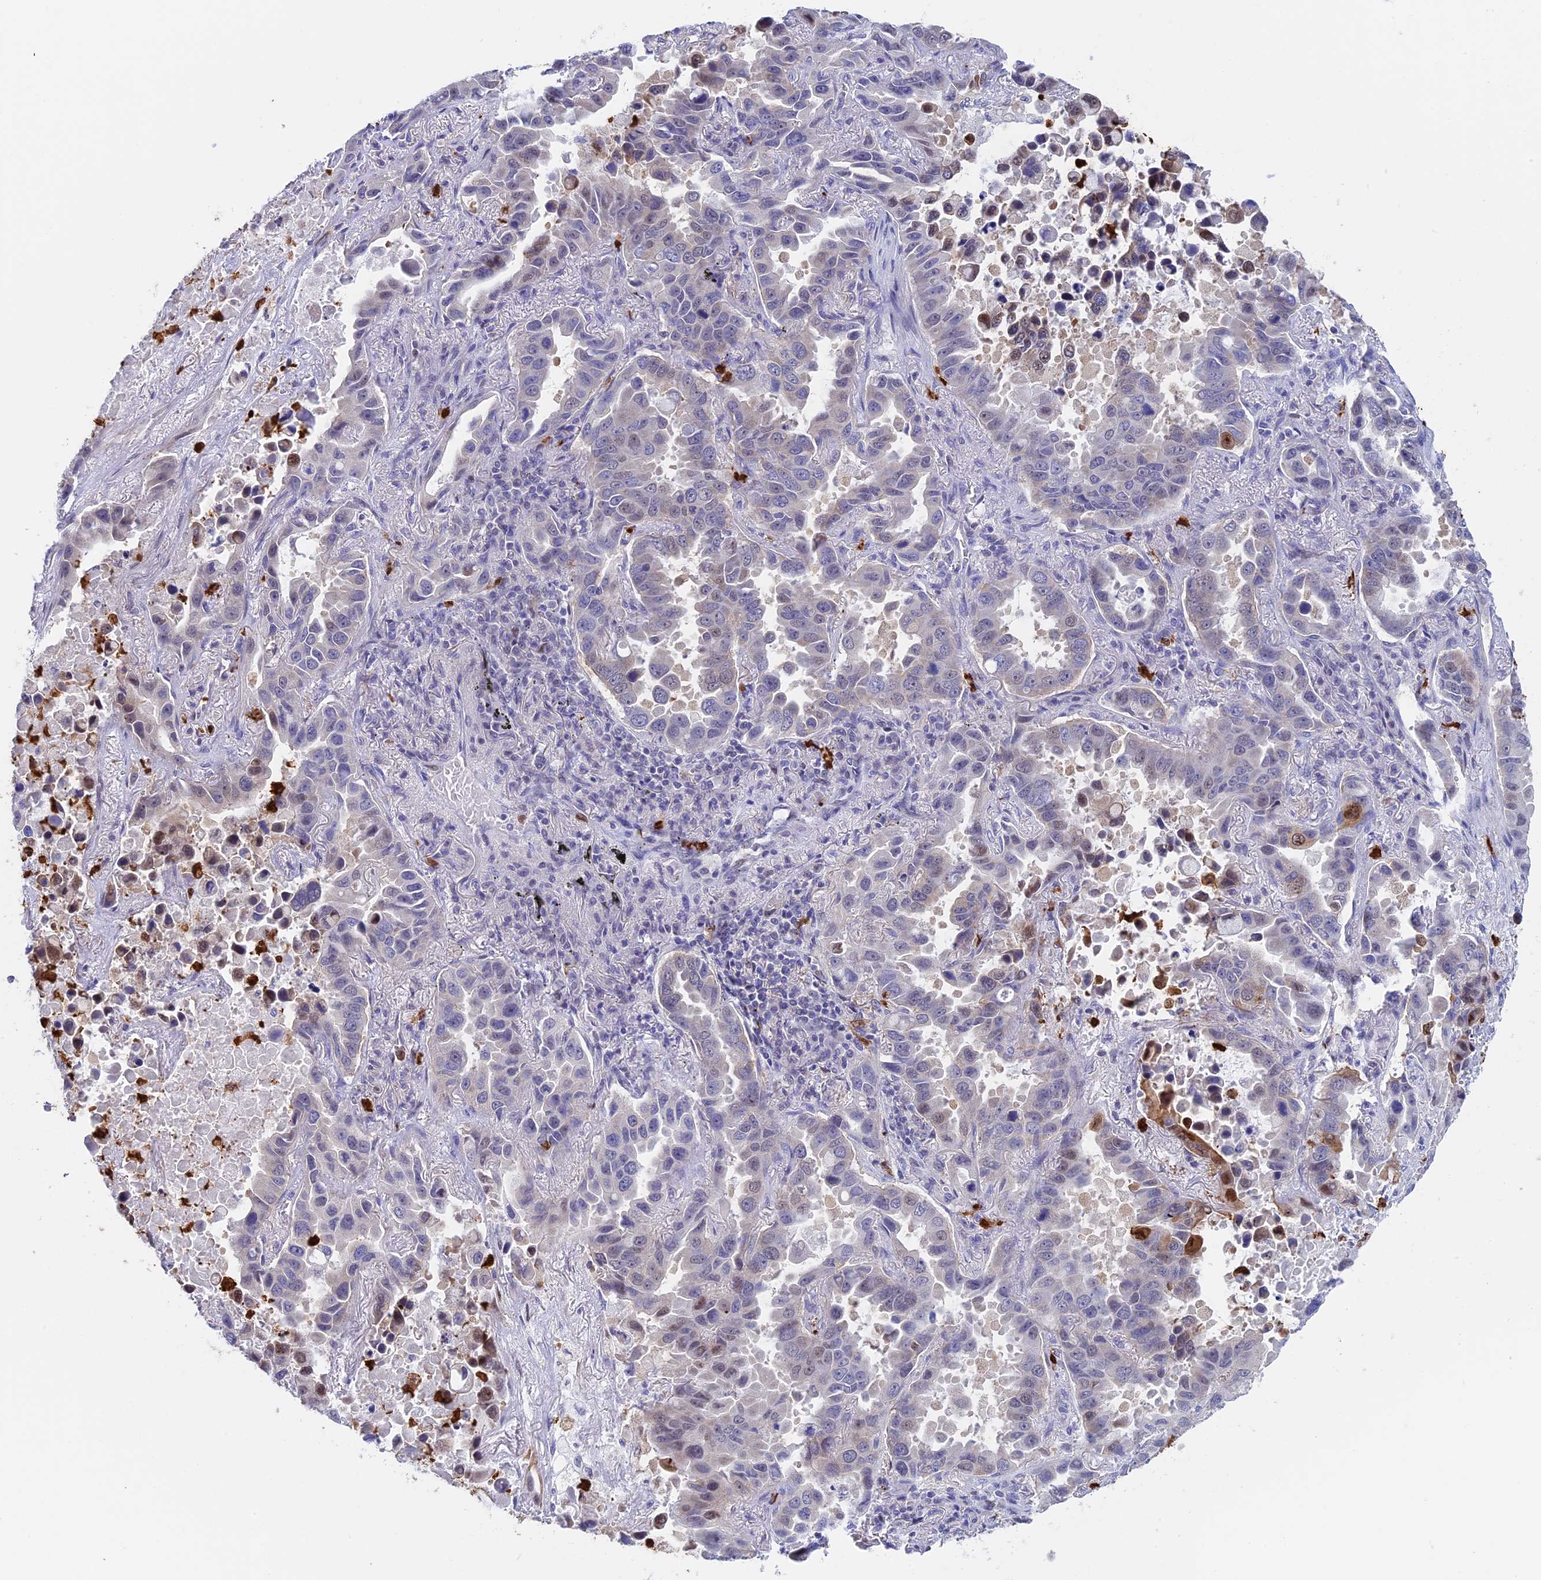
{"staining": {"intensity": "negative", "quantity": "none", "location": "none"}, "tissue": "lung cancer", "cell_type": "Tumor cells", "image_type": "cancer", "snomed": [{"axis": "morphology", "description": "Adenocarcinoma, NOS"}, {"axis": "topography", "description": "Lung"}], "caption": "An immunohistochemistry (IHC) image of lung cancer is shown. There is no staining in tumor cells of lung cancer.", "gene": "SLC26A1", "patient": {"sex": "male", "age": 64}}